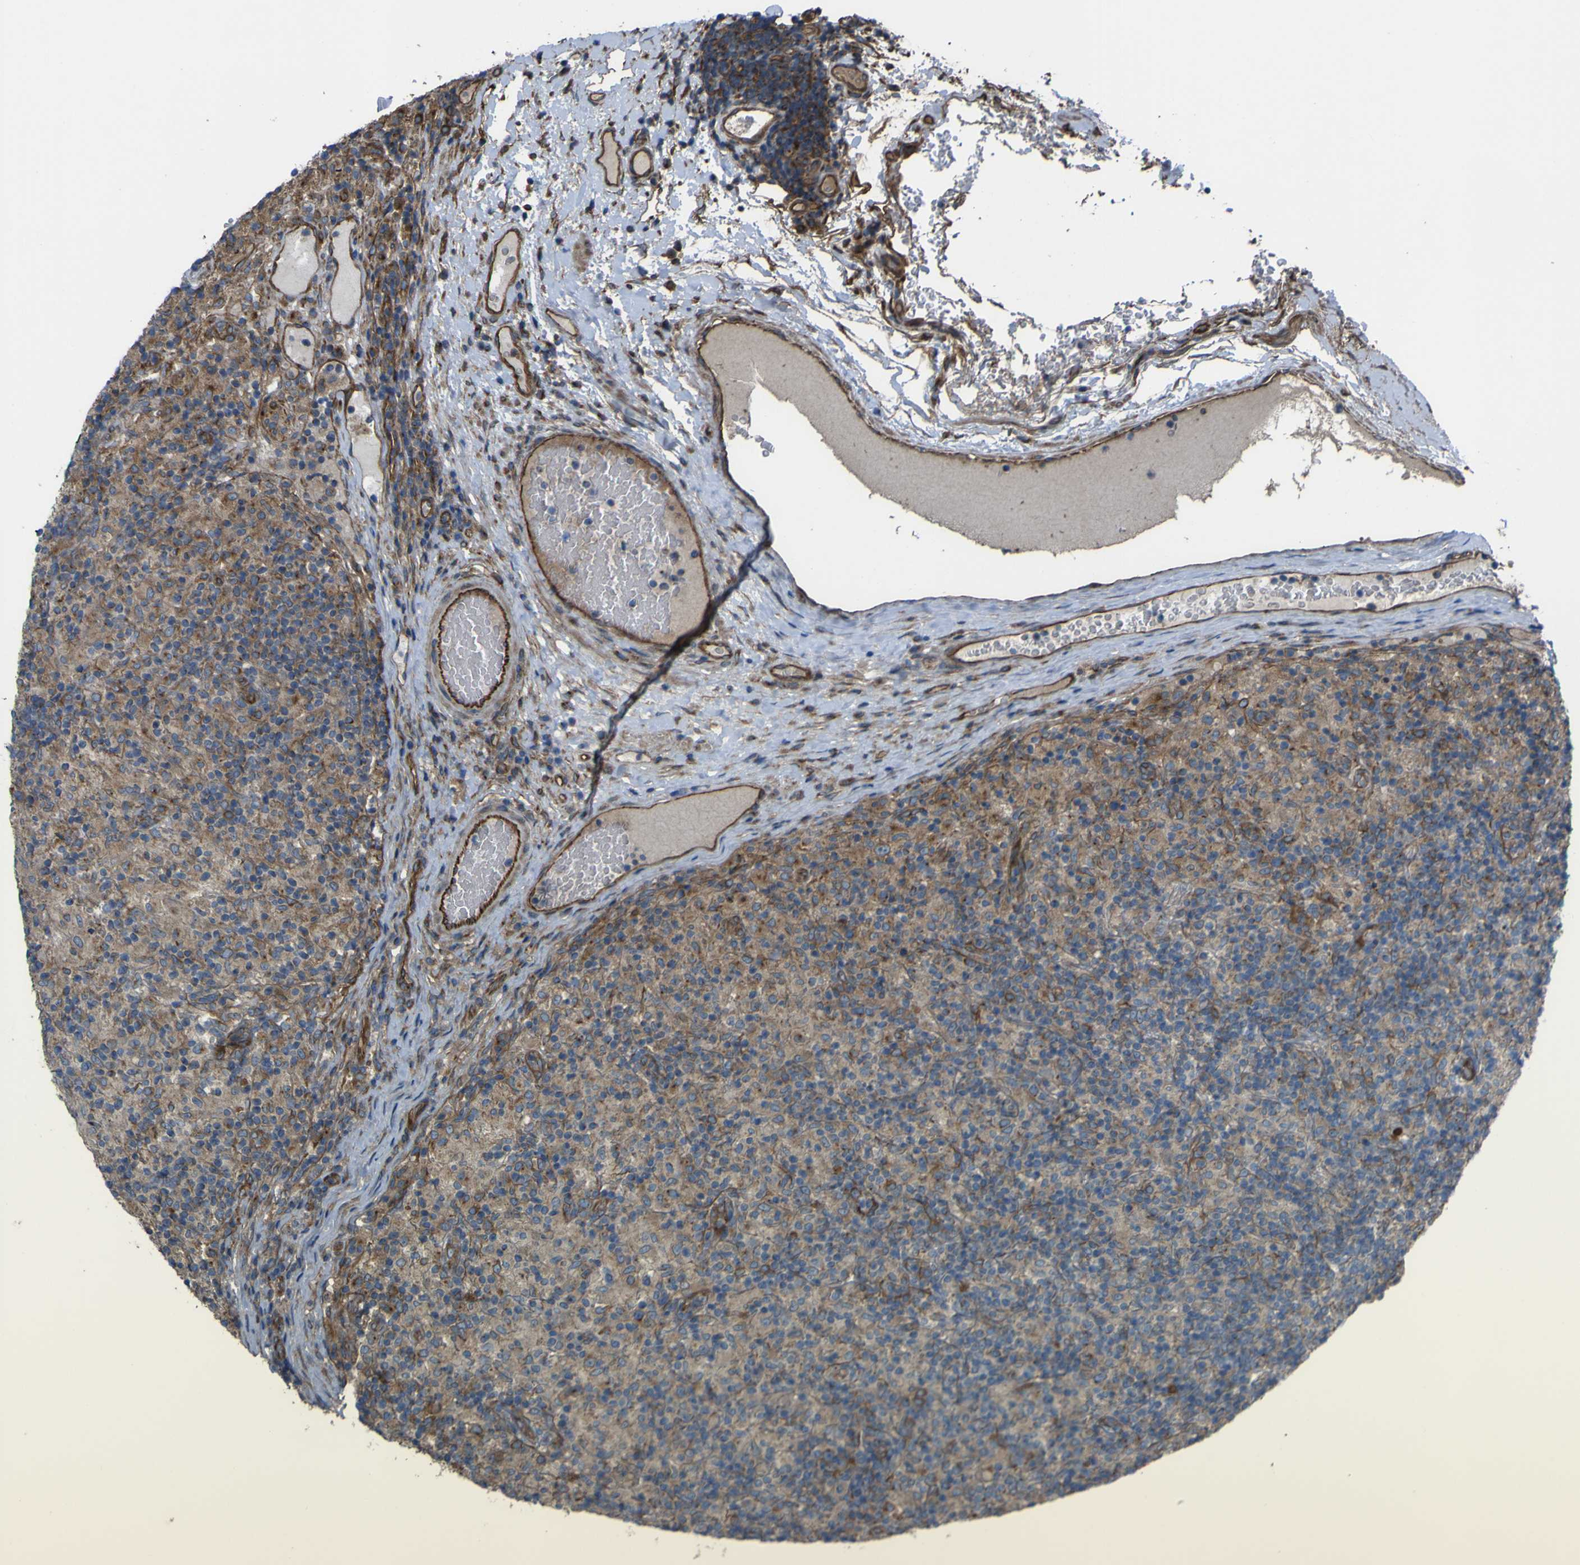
{"staining": {"intensity": "moderate", "quantity": ">75%", "location": "cytoplasmic/membranous"}, "tissue": "lymphoma", "cell_type": "Tumor cells", "image_type": "cancer", "snomed": [{"axis": "morphology", "description": "Hodgkin's disease, NOS"}, {"axis": "topography", "description": "Lymph node"}], "caption": "A high-resolution micrograph shows immunohistochemistry staining of Hodgkin's disease, which exhibits moderate cytoplasmic/membranous expression in about >75% of tumor cells.", "gene": "FBXO30", "patient": {"sex": "male", "age": 70}}